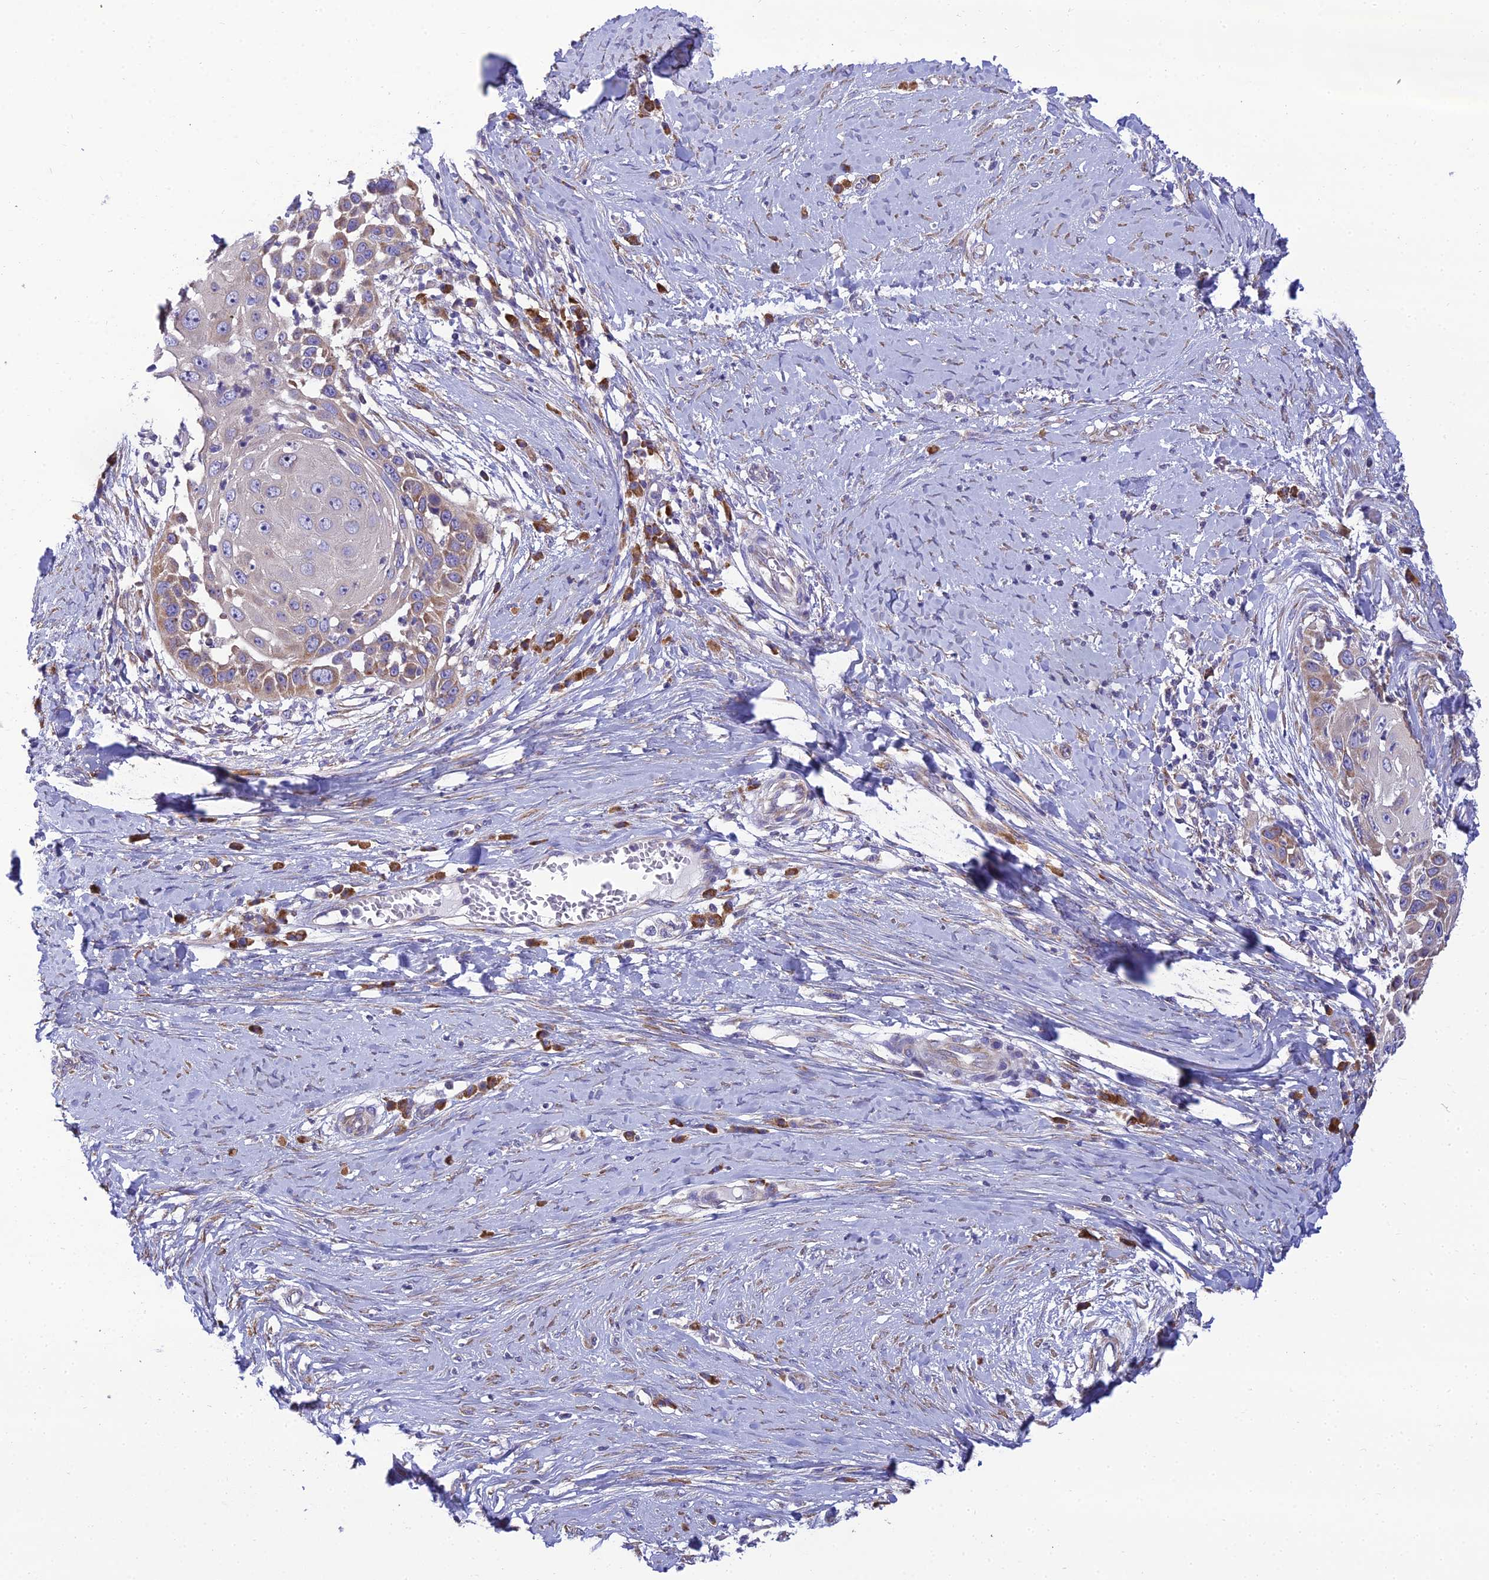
{"staining": {"intensity": "moderate", "quantity": "25%-75%", "location": "cytoplasmic/membranous"}, "tissue": "skin cancer", "cell_type": "Tumor cells", "image_type": "cancer", "snomed": [{"axis": "morphology", "description": "Squamous cell carcinoma, NOS"}, {"axis": "topography", "description": "Skin"}], "caption": "Protein expression analysis of skin cancer (squamous cell carcinoma) displays moderate cytoplasmic/membranous staining in about 25%-75% of tumor cells.", "gene": "CLCN7", "patient": {"sex": "female", "age": 44}}